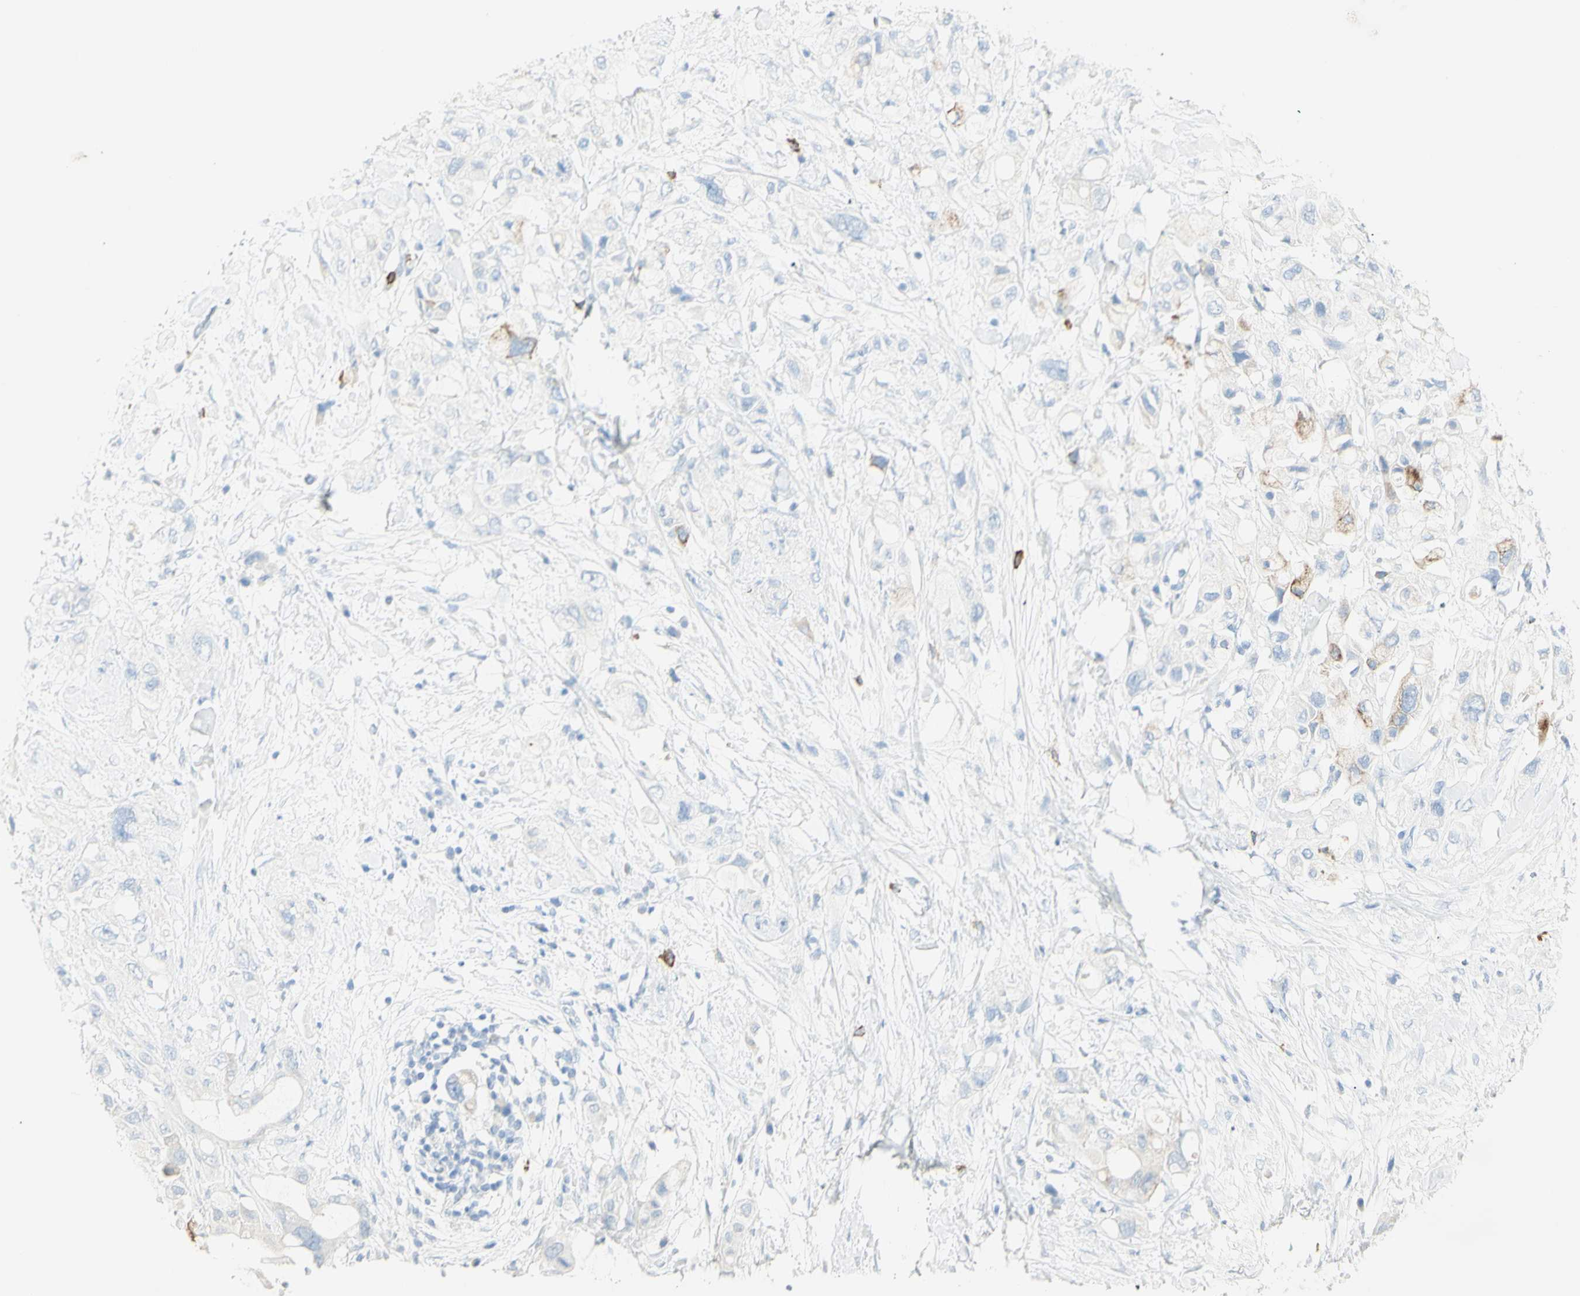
{"staining": {"intensity": "negative", "quantity": "none", "location": "none"}, "tissue": "pancreatic cancer", "cell_type": "Tumor cells", "image_type": "cancer", "snomed": [{"axis": "morphology", "description": "Adenocarcinoma, NOS"}, {"axis": "topography", "description": "Pancreas"}], "caption": "Tumor cells show no significant protein staining in pancreatic adenocarcinoma.", "gene": "LETM1", "patient": {"sex": "female", "age": 56}}